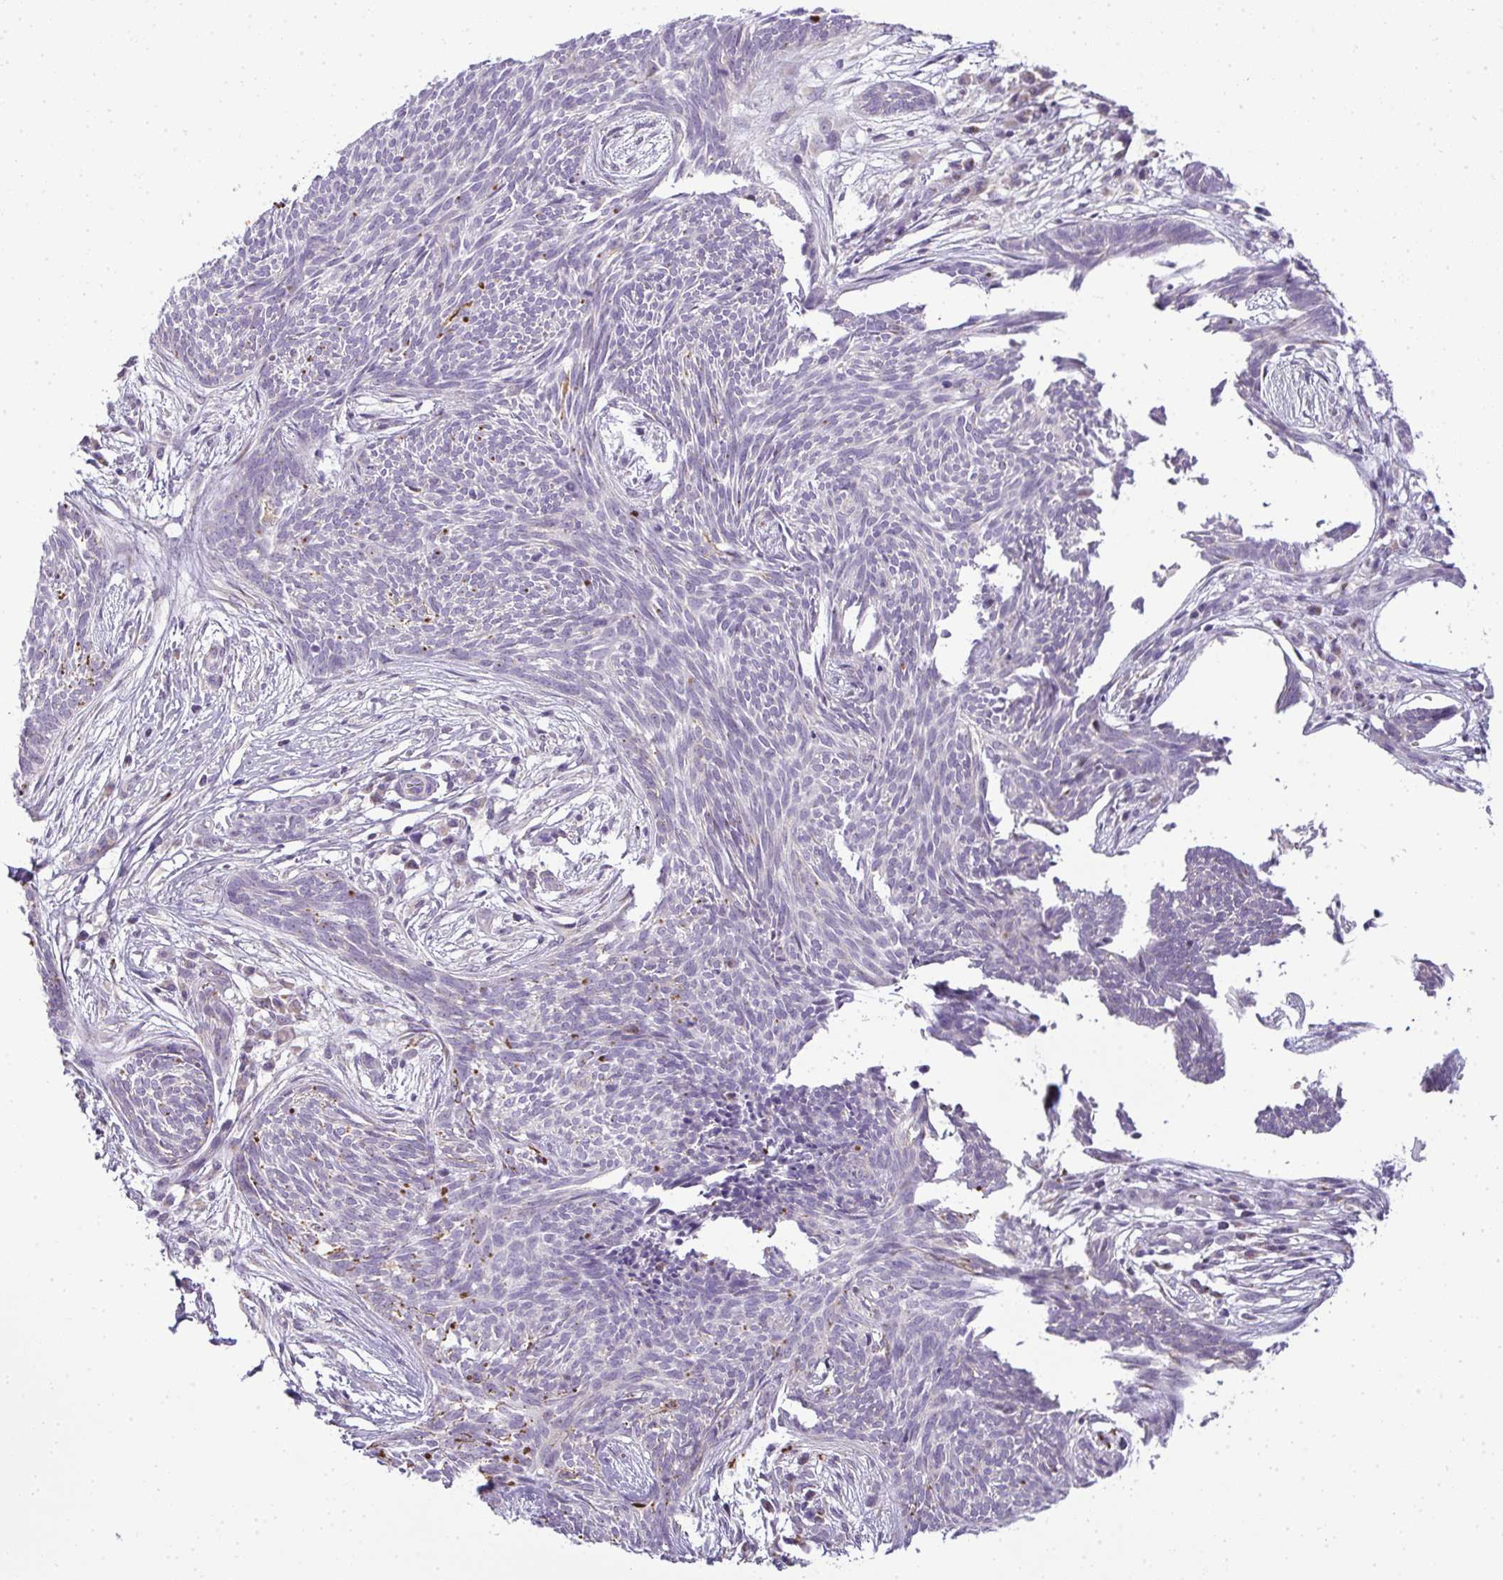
{"staining": {"intensity": "negative", "quantity": "none", "location": "none"}, "tissue": "skin cancer", "cell_type": "Tumor cells", "image_type": "cancer", "snomed": [{"axis": "morphology", "description": "Basal cell carcinoma"}, {"axis": "topography", "description": "Skin"}, {"axis": "topography", "description": "Skin, foot"}], "caption": "Immunohistochemistry (IHC) micrograph of neoplastic tissue: human skin cancer (basal cell carcinoma) stained with DAB reveals no significant protein expression in tumor cells.", "gene": "CMPK1", "patient": {"sex": "female", "age": 86}}